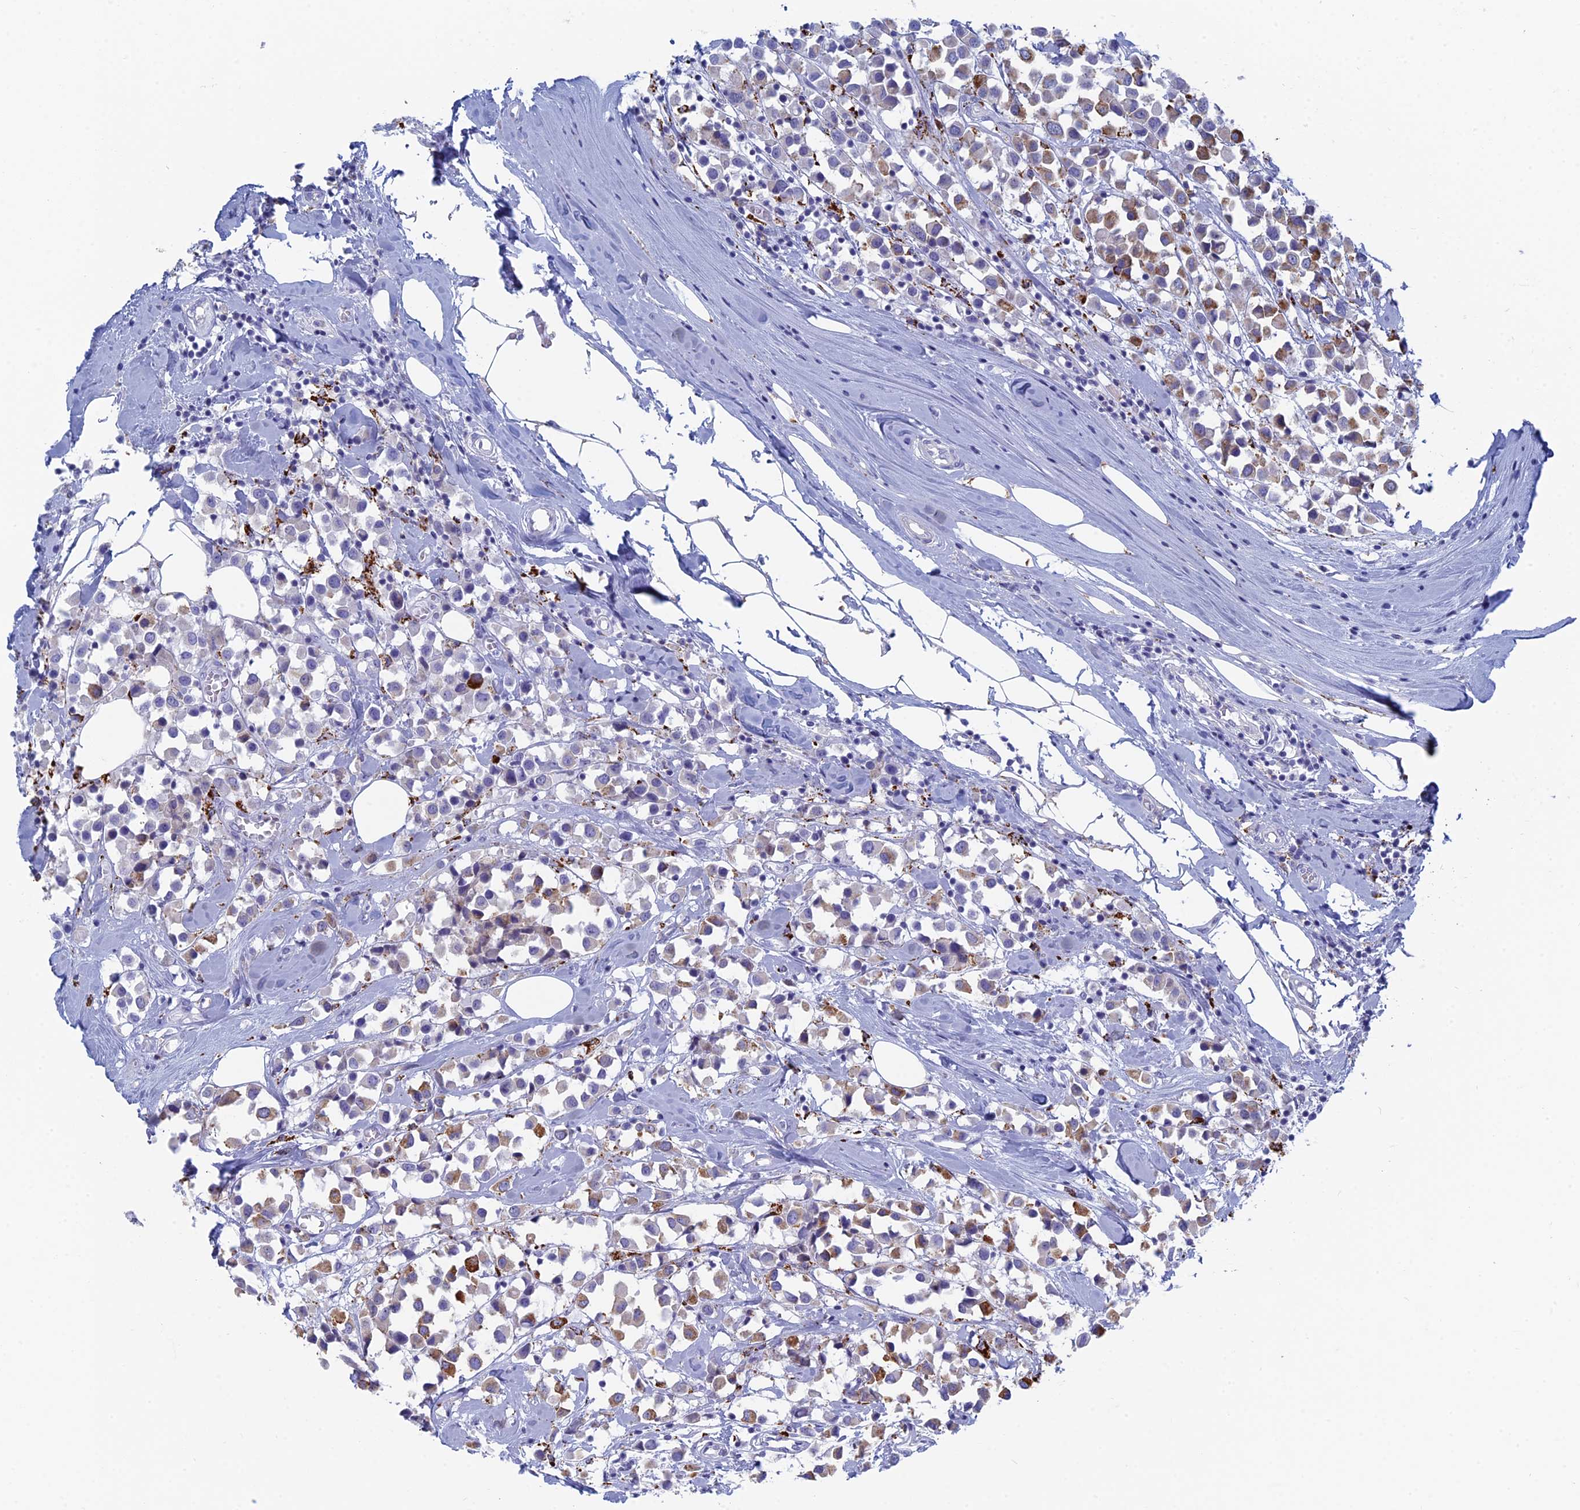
{"staining": {"intensity": "moderate", "quantity": "<25%", "location": "cytoplasmic/membranous"}, "tissue": "breast cancer", "cell_type": "Tumor cells", "image_type": "cancer", "snomed": [{"axis": "morphology", "description": "Duct carcinoma"}, {"axis": "topography", "description": "Breast"}], "caption": "Infiltrating ductal carcinoma (breast) was stained to show a protein in brown. There is low levels of moderate cytoplasmic/membranous positivity in approximately <25% of tumor cells.", "gene": "ALMS1", "patient": {"sex": "female", "age": 61}}